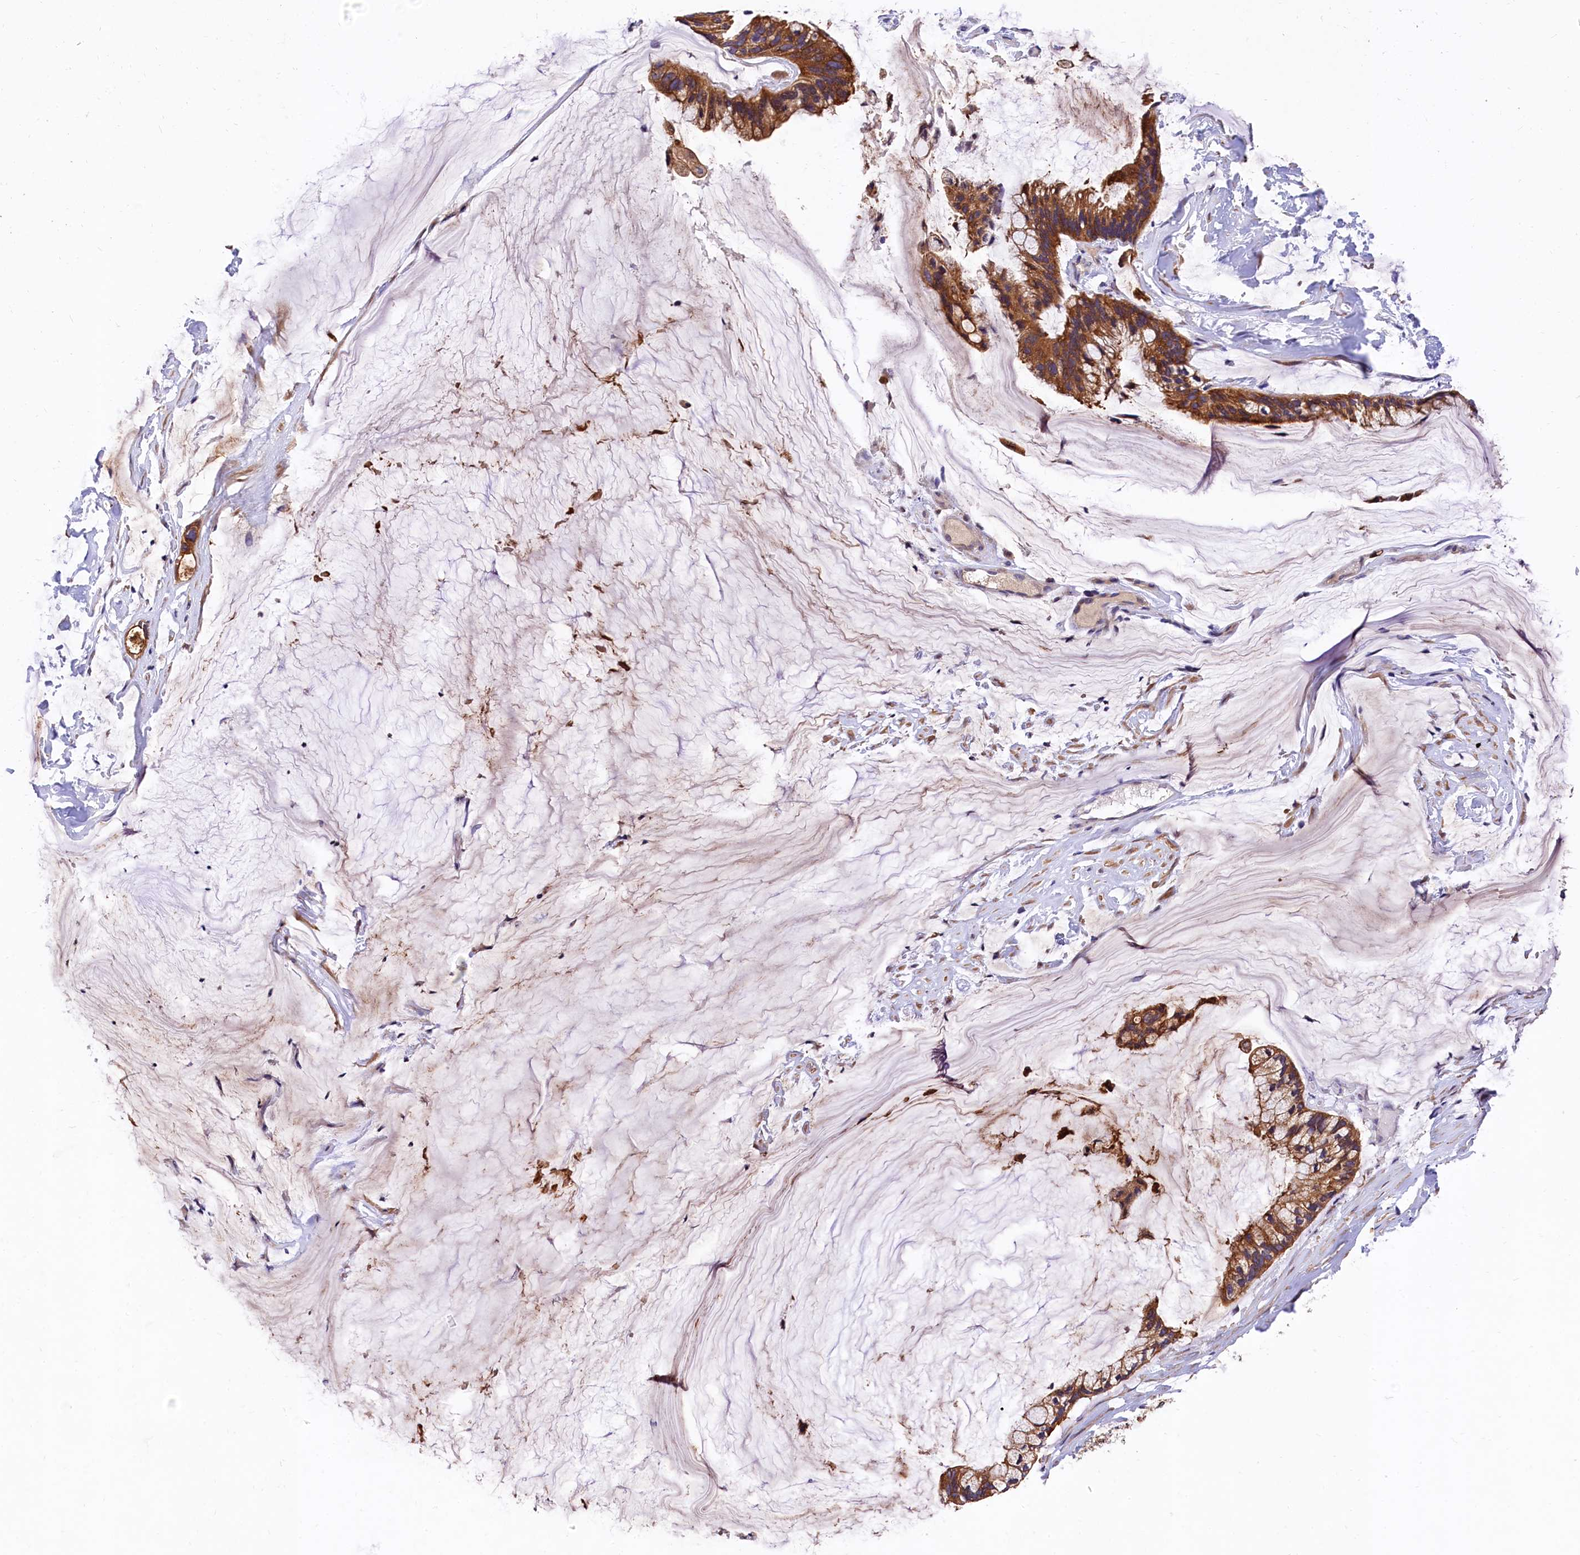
{"staining": {"intensity": "strong", "quantity": ">75%", "location": "cytoplasmic/membranous"}, "tissue": "ovarian cancer", "cell_type": "Tumor cells", "image_type": "cancer", "snomed": [{"axis": "morphology", "description": "Cystadenocarcinoma, mucinous, NOS"}, {"axis": "topography", "description": "Ovary"}], "caption": "High-magnification brightfield microscopy of ovarian cancer stained with DAB (3,3'-diaminobenzidine) (brown) and counterstained with hematoxylin (blue). tumor cells exhibit strong cytoplasmic/membranous staining is identified in about>75% of cells.", "gene": "EPS8L2", "patient": {"sex": "female", "age": 39}}